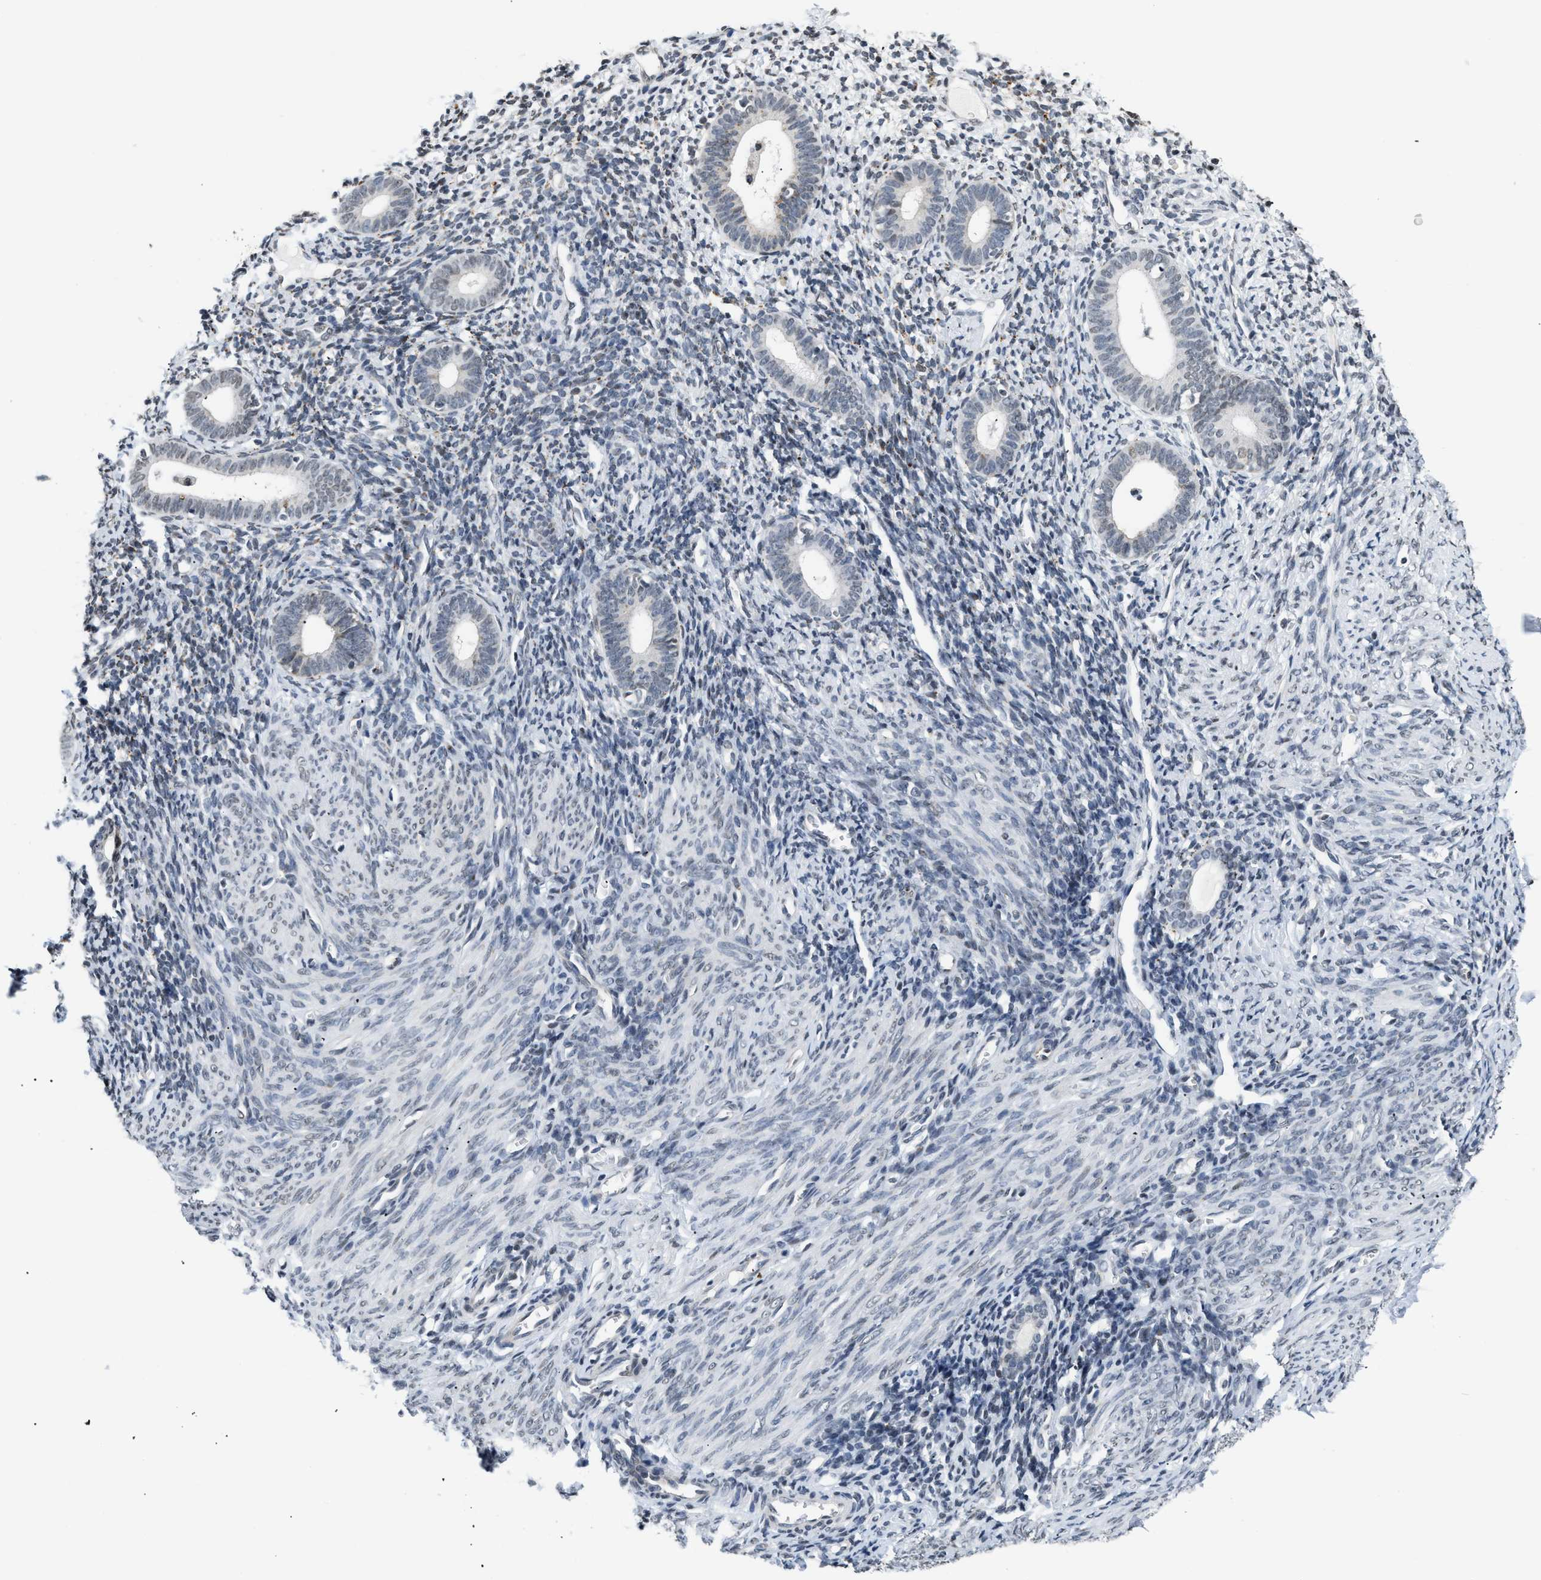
{"staining": {"intensity": "negative", "quantity": "none", "location": "none"}, "tissue": "endometrium", "cell_type": "Cells in endometrial stroma", "image_type": "normal", "snomed": [{"axis": "morphology", "description": "Normal tissue, NOS"}, {"axis": "morphology", "description": "Adenocarcinoma, NOS"}, {"axis": "topography", "description": "Endometrium"}], "caption": "Unremarkable endometrium was stained to show a protein in brown. There is no significant expression in cells in endometrial stroma.", "gene": "RAF1", "patient": {"sex": "female", "age": 57}}